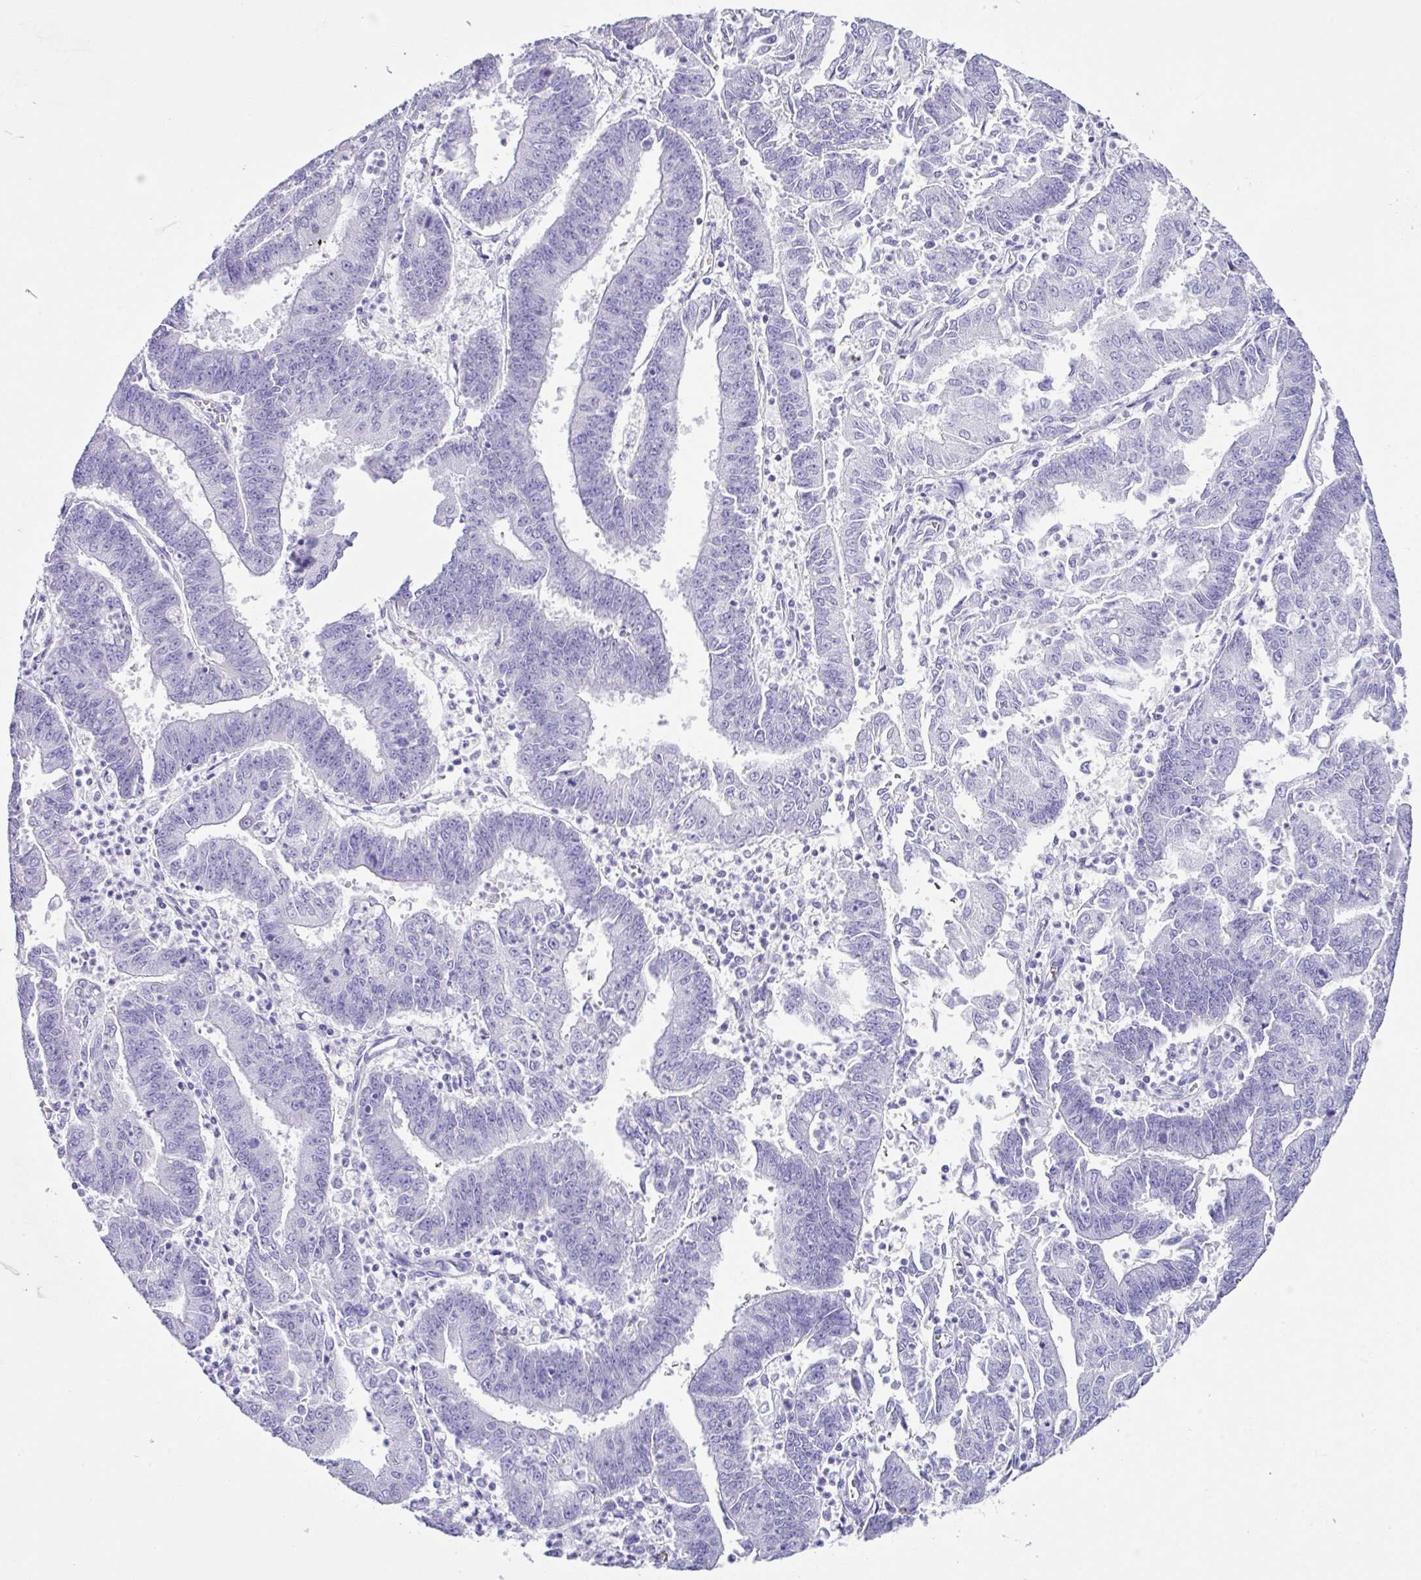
{"staining": {"intensity": "negative", "quantity": "none", "location": "none"}, "tissue": "endometrial cancer", "cell_type": "Tumor cells", "image_type": "cancer", "snomed": [{"axis": "morphology", "description": "Adenocarcinoma, NOS"}, {"axis": "topography", "description": "Endometrium"}], "caption": "Immunohistochemistry (IHC) histopathology image of neoplastic tissue: endometrial cancer (adenocarcinoma) stained with DAB demonstrates no significant protein expression in tumor cells.", "gene": "ZG16", "patient": {"sex": "female", "age": 73}}